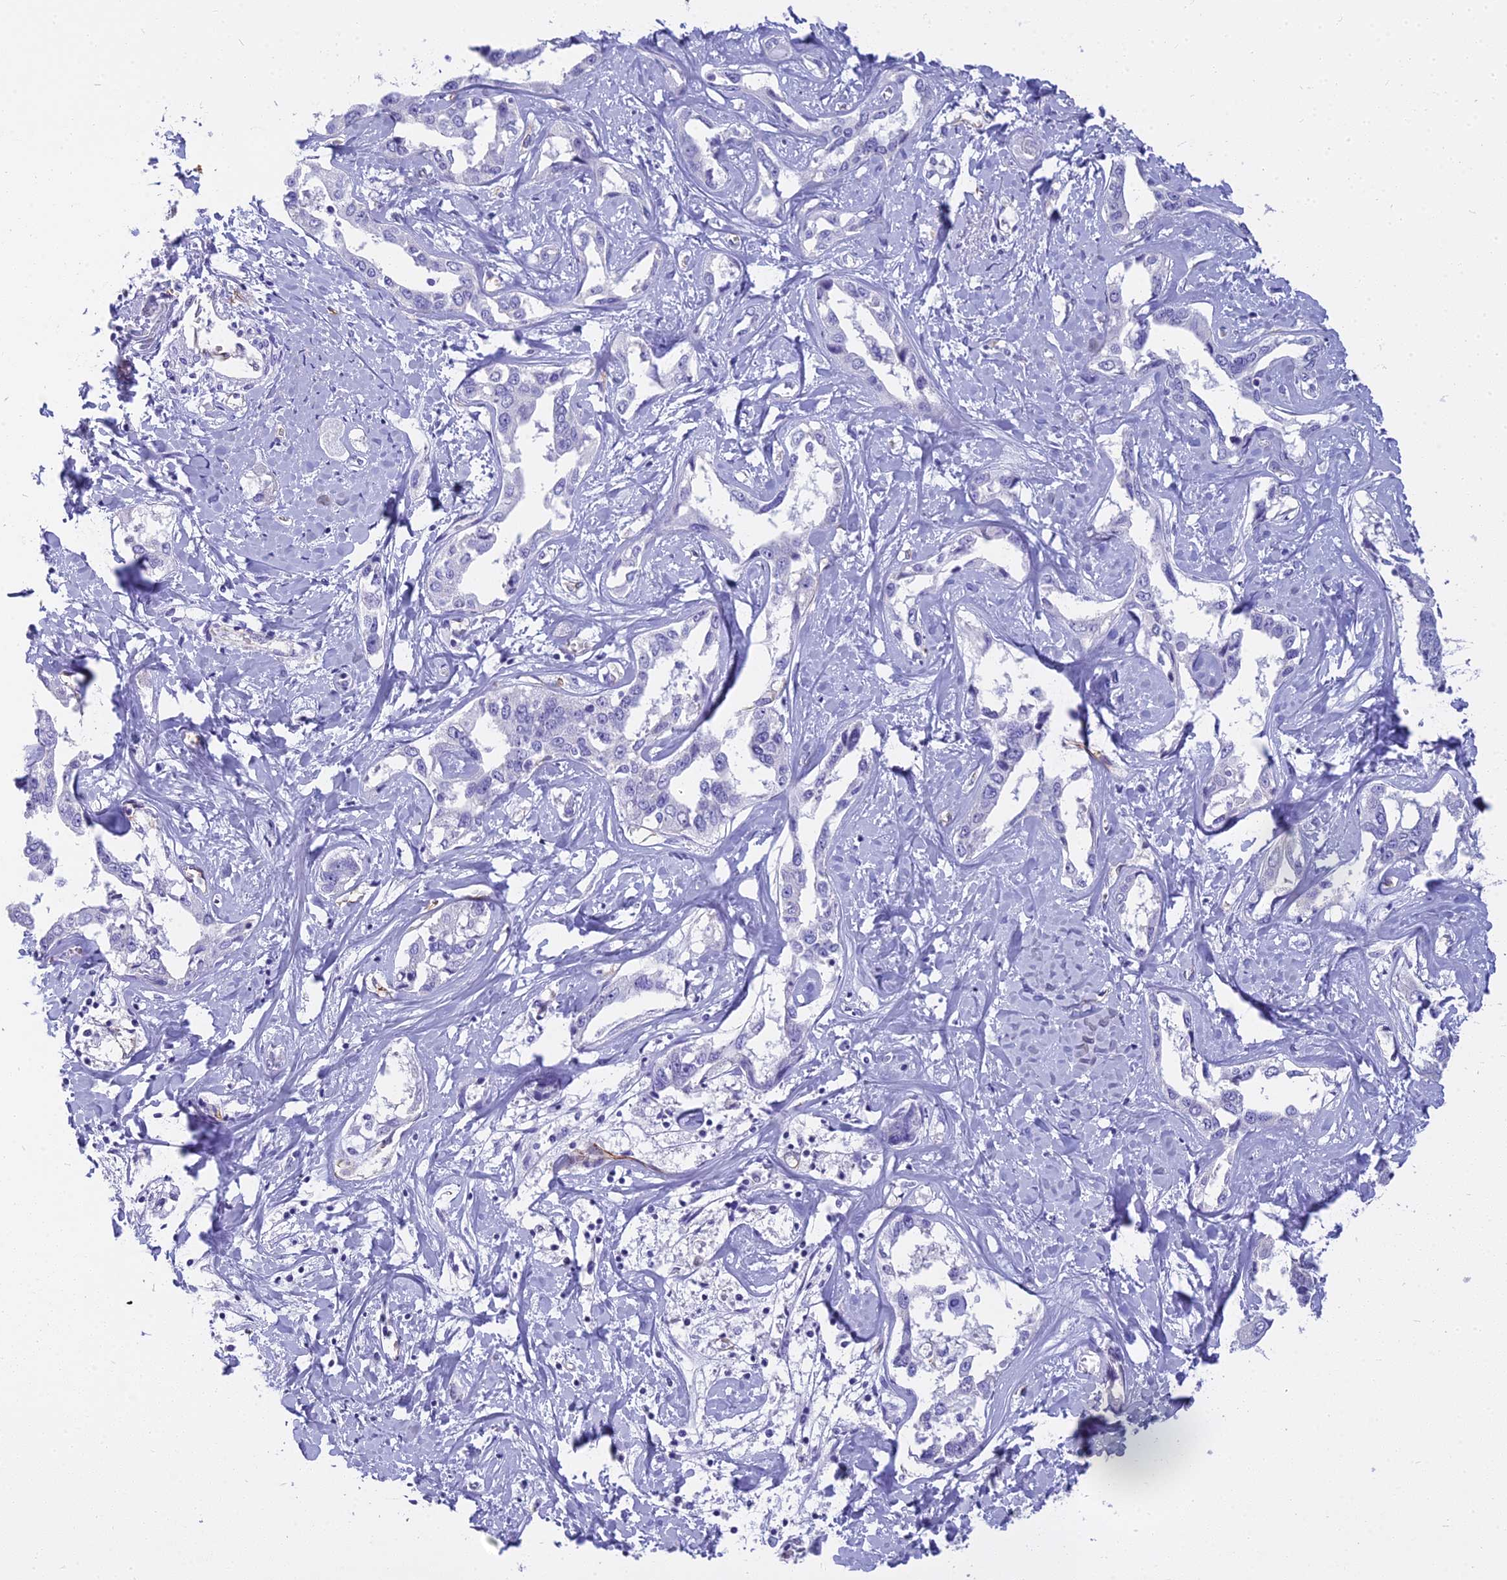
{"staining": {"intensity": "negative", "quantity": "none", "location": "none"}, "tissue": "liver cancer", "cell_type": "Tumor cells", "image_type": "cancer", "snomed": [{"axis": "morphology", "description": "Cholangiocarcinoma"}, {"axis": "topography", "description": "Liver"}], "caption": "The IHC image has no significant staining in tumor cells of liver cholangiocarcinoma tissue.", "gene": "NINJ1", "patient": {"sex": "male", "age": 59}}